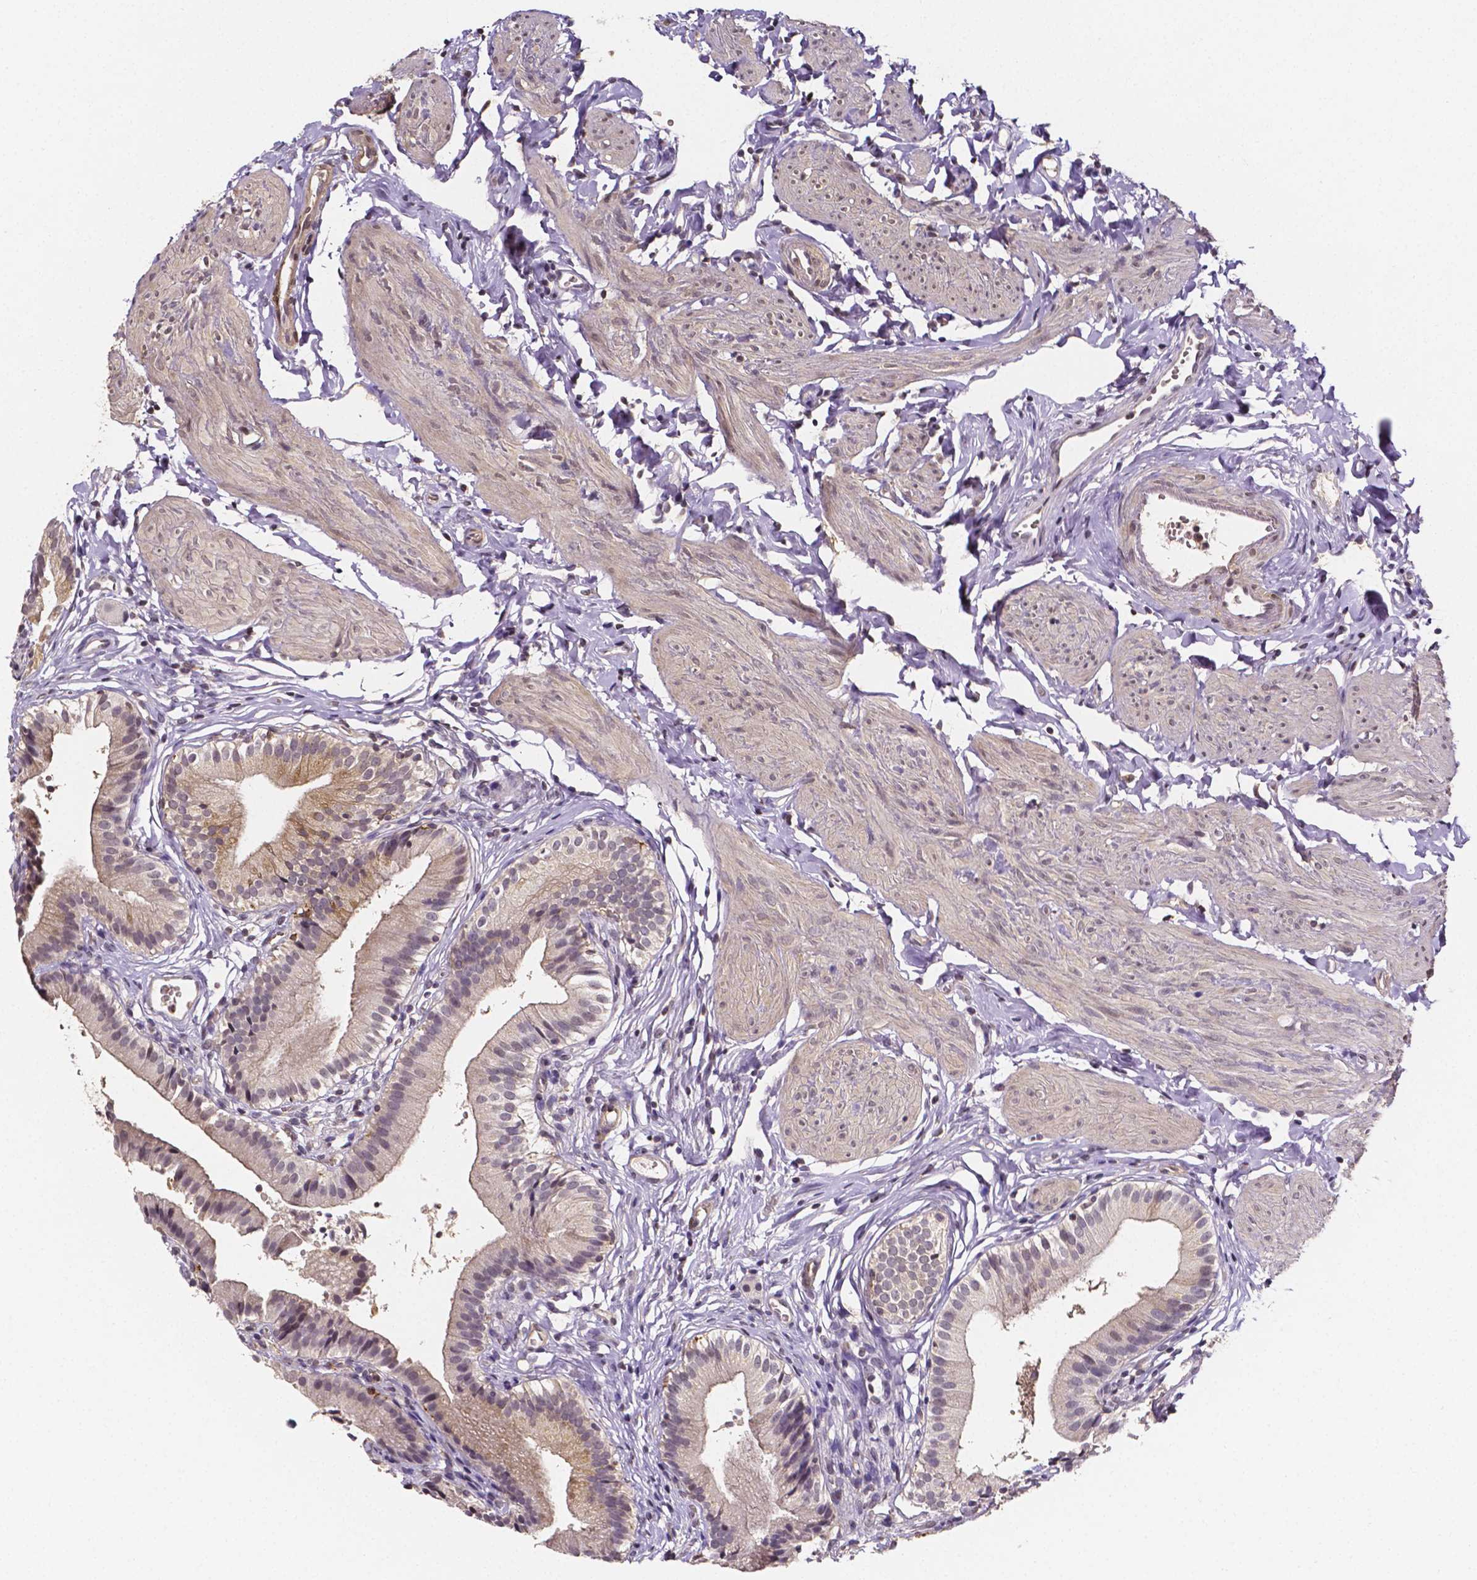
{"staining": {"intensity": "weak", "quantity": "<25%", "location": "cytoplasmic/membranous"}, "tissue": "gallbladder", "cell_type": "Glandular cells", "image_type": "normal", "snomed": [{"axis": "morphology", "description": "Normal tissue, NOS"}, {"axis": "topography", "description": "Gallbladder"}], "caption": "Immunohistochemistry micrograph of unremarkable gallbladder: gallbladder stained with DAB shows no significant protein positivity in glandular cells.", "gene": "NRGN", "patient": {"sex": "female", "age": 47}}